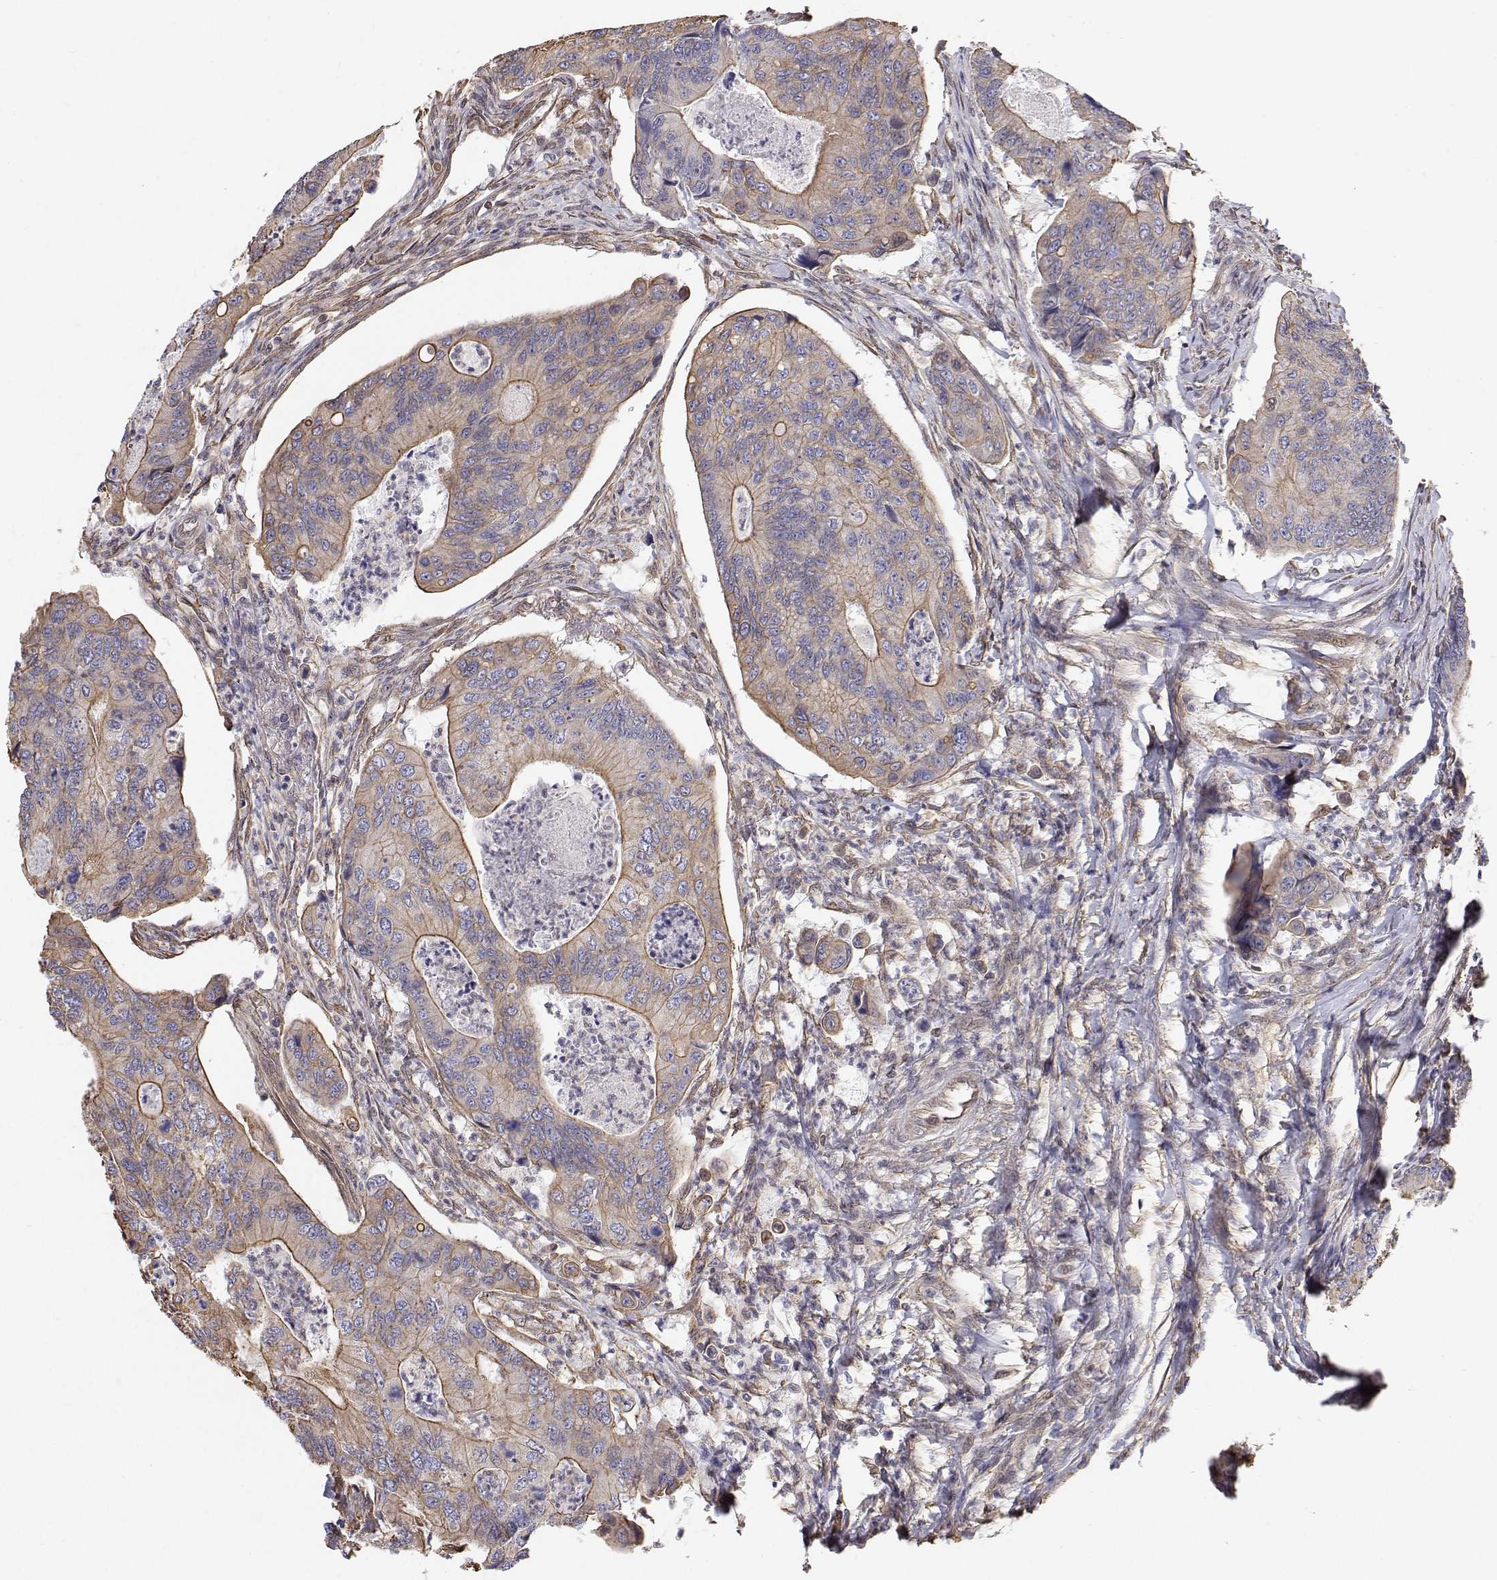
{"staining": {"intensity": "weak", "quantity": "<25%", "location": "cytoplasmic/membranous"}, "tissue": "colorectal cancer", "cell_type": "Tumor cells", "image_type": "cancer", "snomed": [{"axis": "morphology", "description": "Adenocarcinoma, NOS"}, {"axis": "topography", "description": "Colon"}], "caption": "IHC histopathology image of neoplastic tissue: human colorectal adenocarcinoma stained with DAB exhibits no significant protein staining in tumor cells. (Immunohistochemistry, brightfield microscopy, high magnification).", "gene": "GSDMA", "patient": {"sex": "female", "age": 67}}